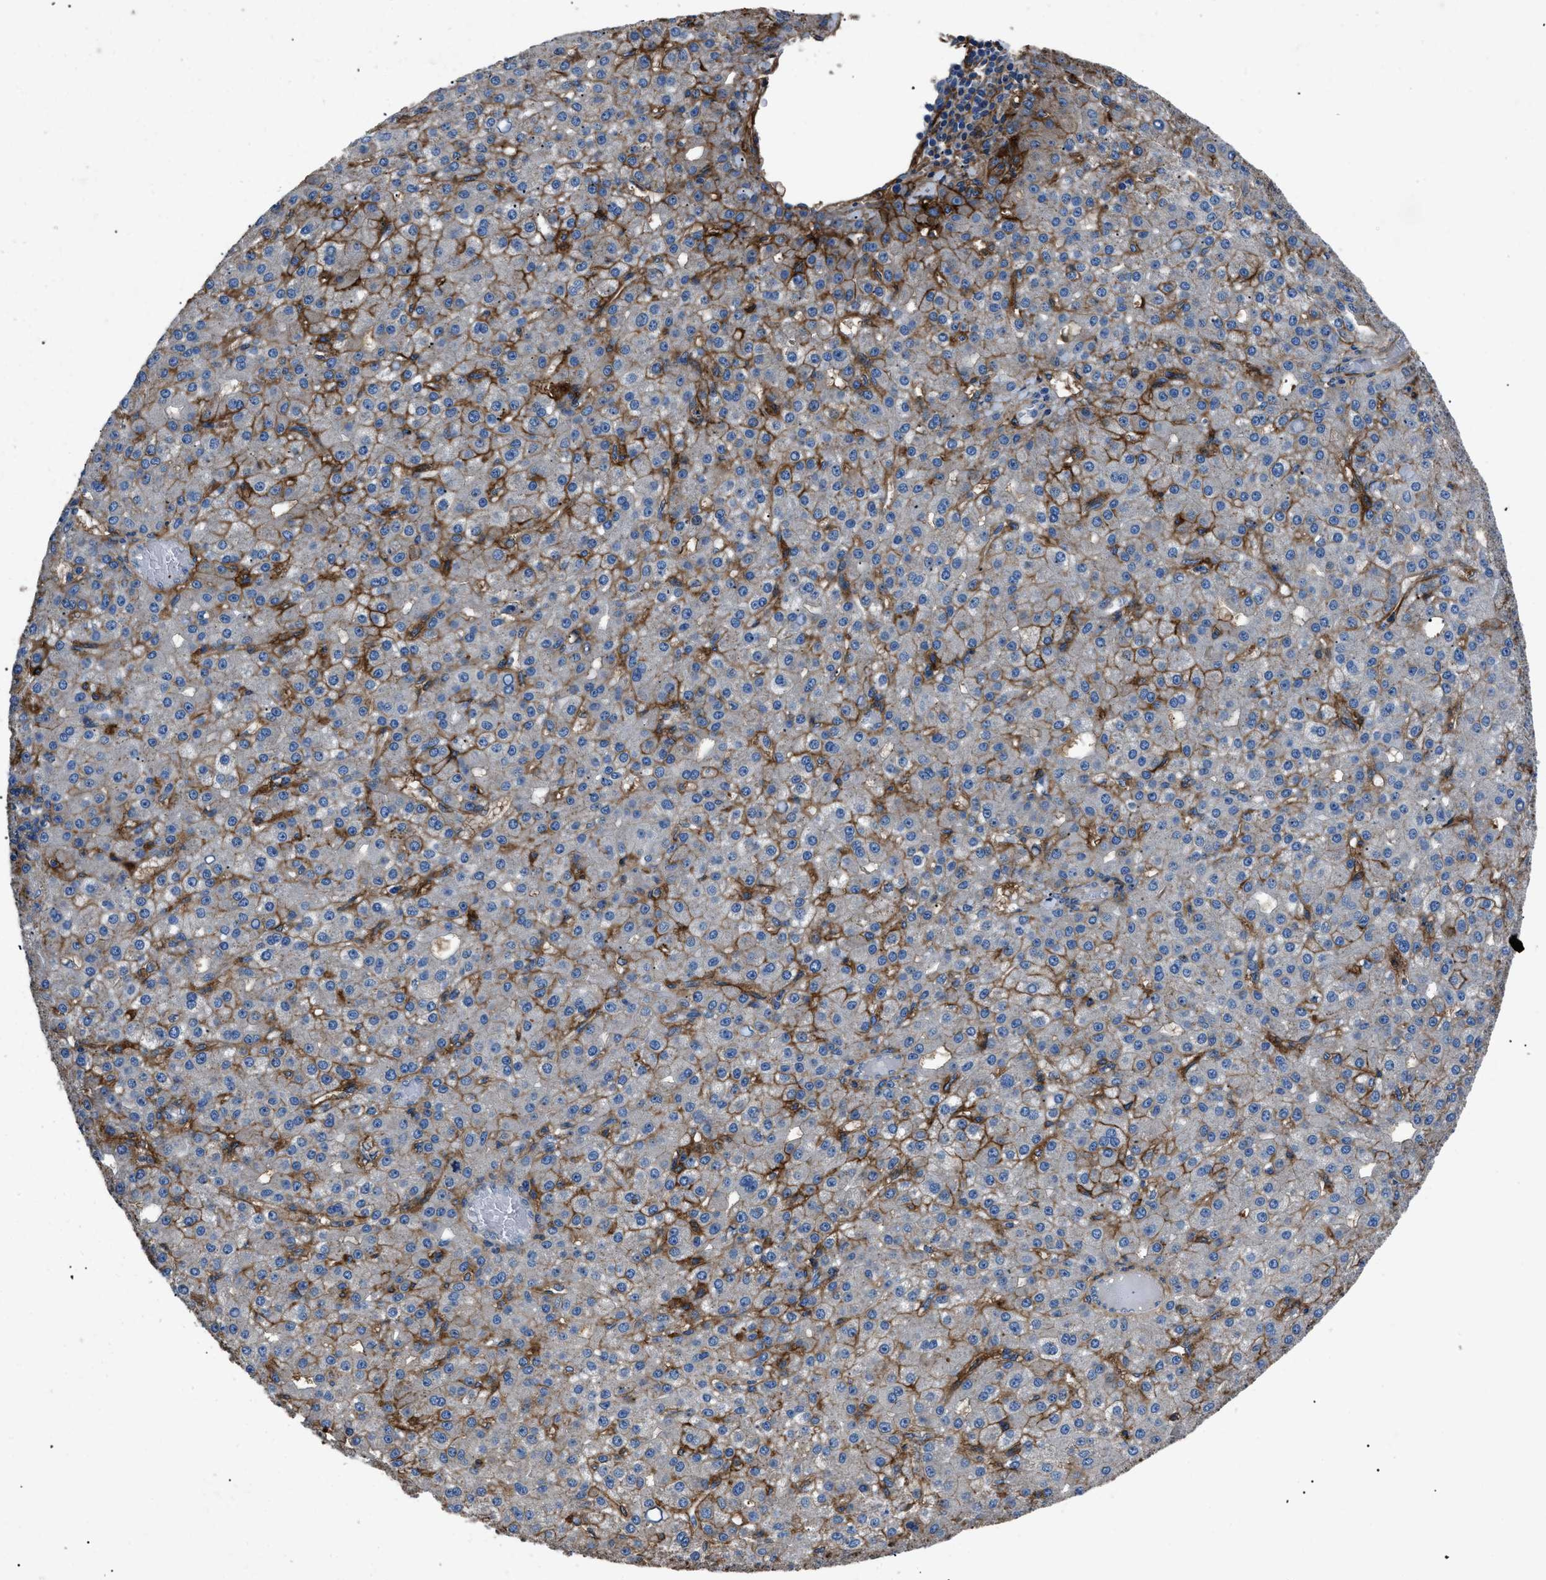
{"staining": {"intensity": "moderate", "quantity": "25%-75%", "location": "cytoplasmic/membranous"}, "tissue": "liver cancer", "cell_type": "Tumor cells", "image_type": "cancer", "snomed": [{"axis": "morphology", "description": "Carcinoma, Hepatocellular, NOS"}, {"axis": "topography", "description": "Liver"}], "caption": "Liver hepatocellular carcinoma stained for a protein (brown) exhibits moderate cytoplasmic/membranous positive positivity in approximately 25%-75% of tumor cells.", "gene": "CD276", "patient": {"sex": "male", "age": 67}}